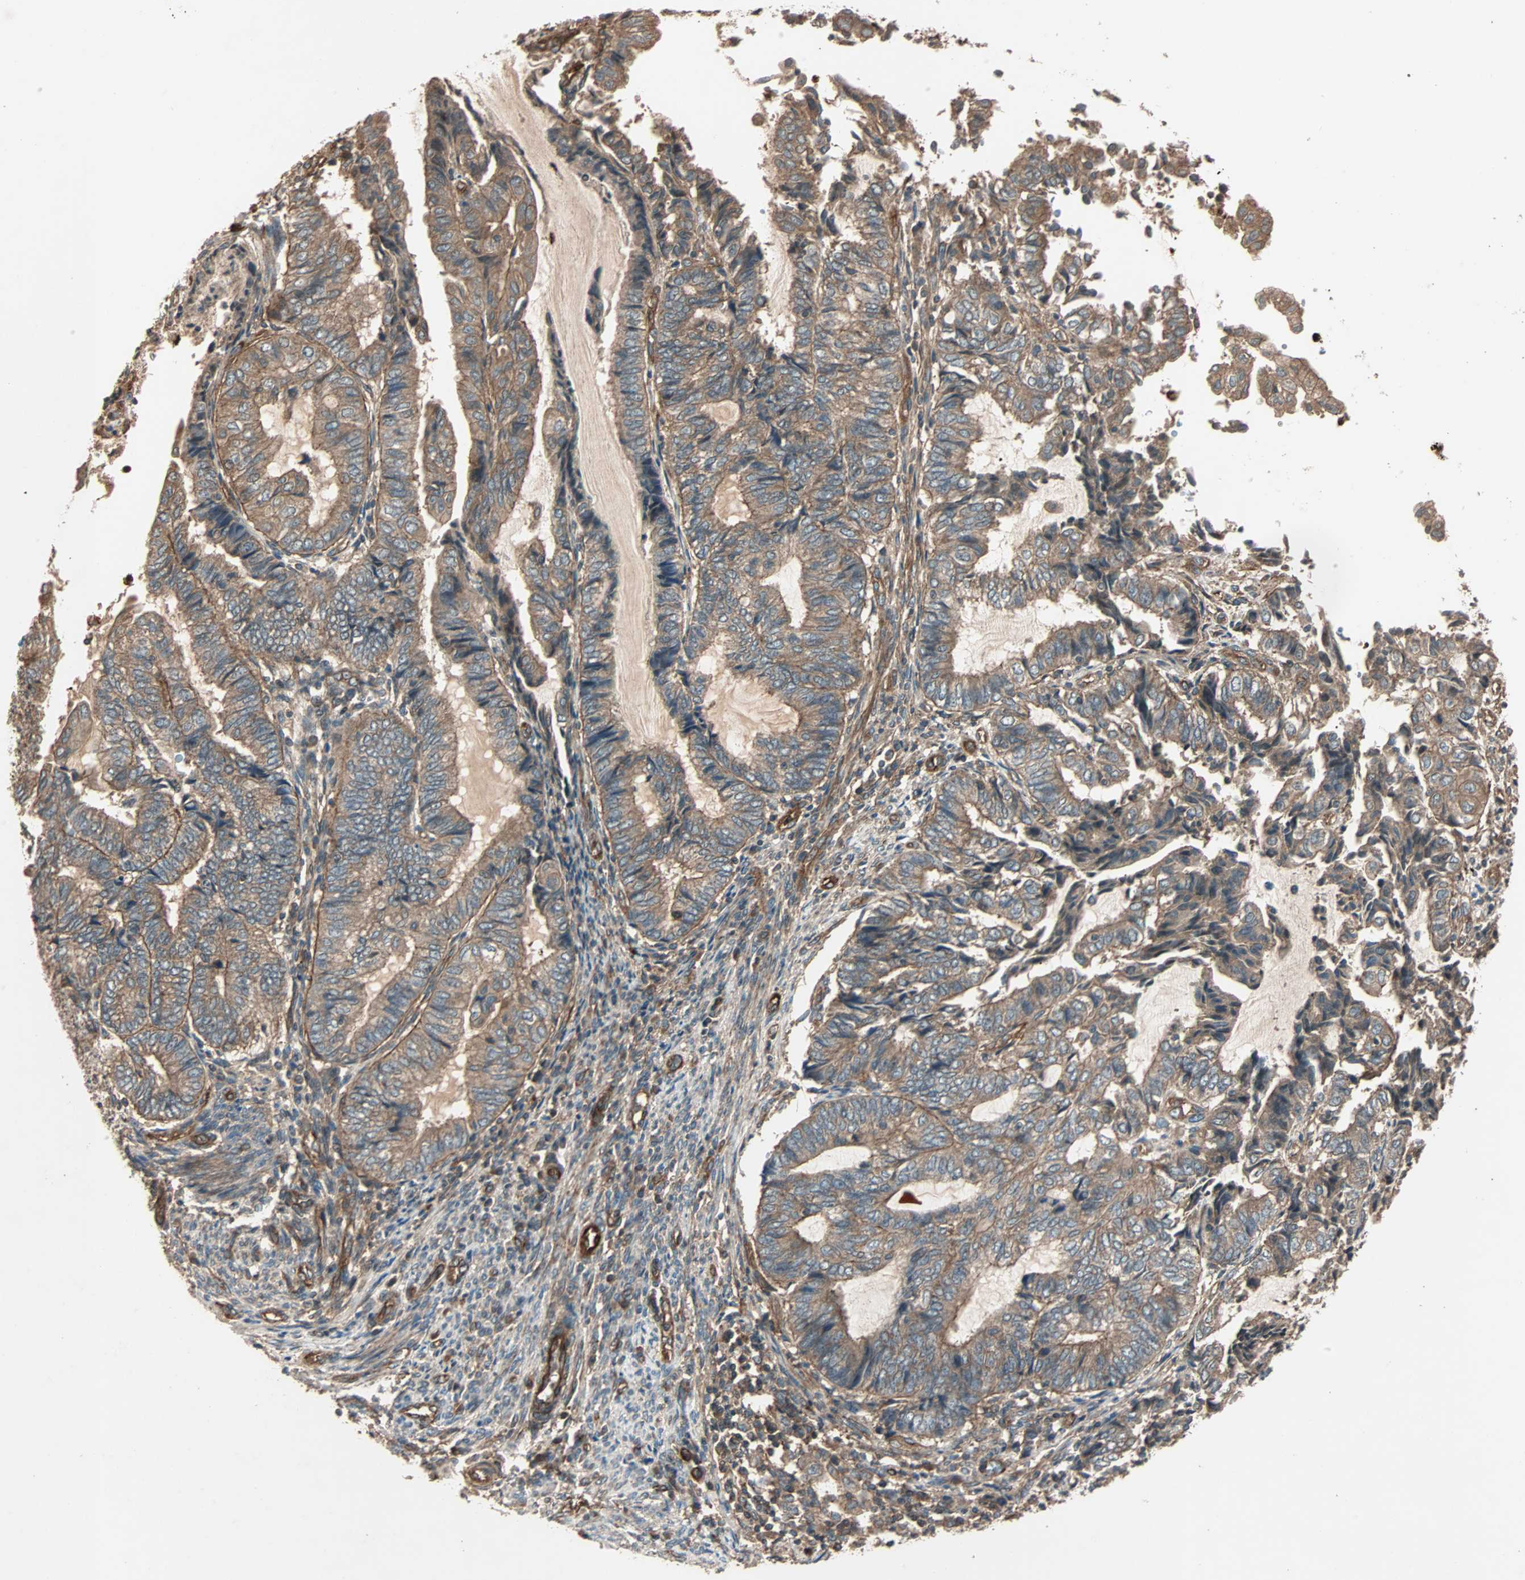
{"staining": {"intensity": "moderate", "quantity": ">75%", "location": "cytoplasmic/membranous"}, "tissue": "endometrial cancer", "cell_type": "Tumor cells", "image_type": "cancer", "snomed": [{"axis": "morphology", "description": "Adenocarcinoma, NOS"}, {"axis": "topography", "description": "Uterus"}, {"axis": "topography", "description": "Endometrium"}], "caption": "Immunohistochemistry staining of endometrial adenocarcinoma, which shows medium levels of moderate cytoplasmic/membranous staining in about >75% of tumor cells indicating moderate cytoplasmic/membranous protein positivity. The staining was performed using DAB (brown) for protein detection and nuclei were counterstained in hematoxylin (blue).", "gene": "GCK", "patient": {"sex": "female", "age": 70}}